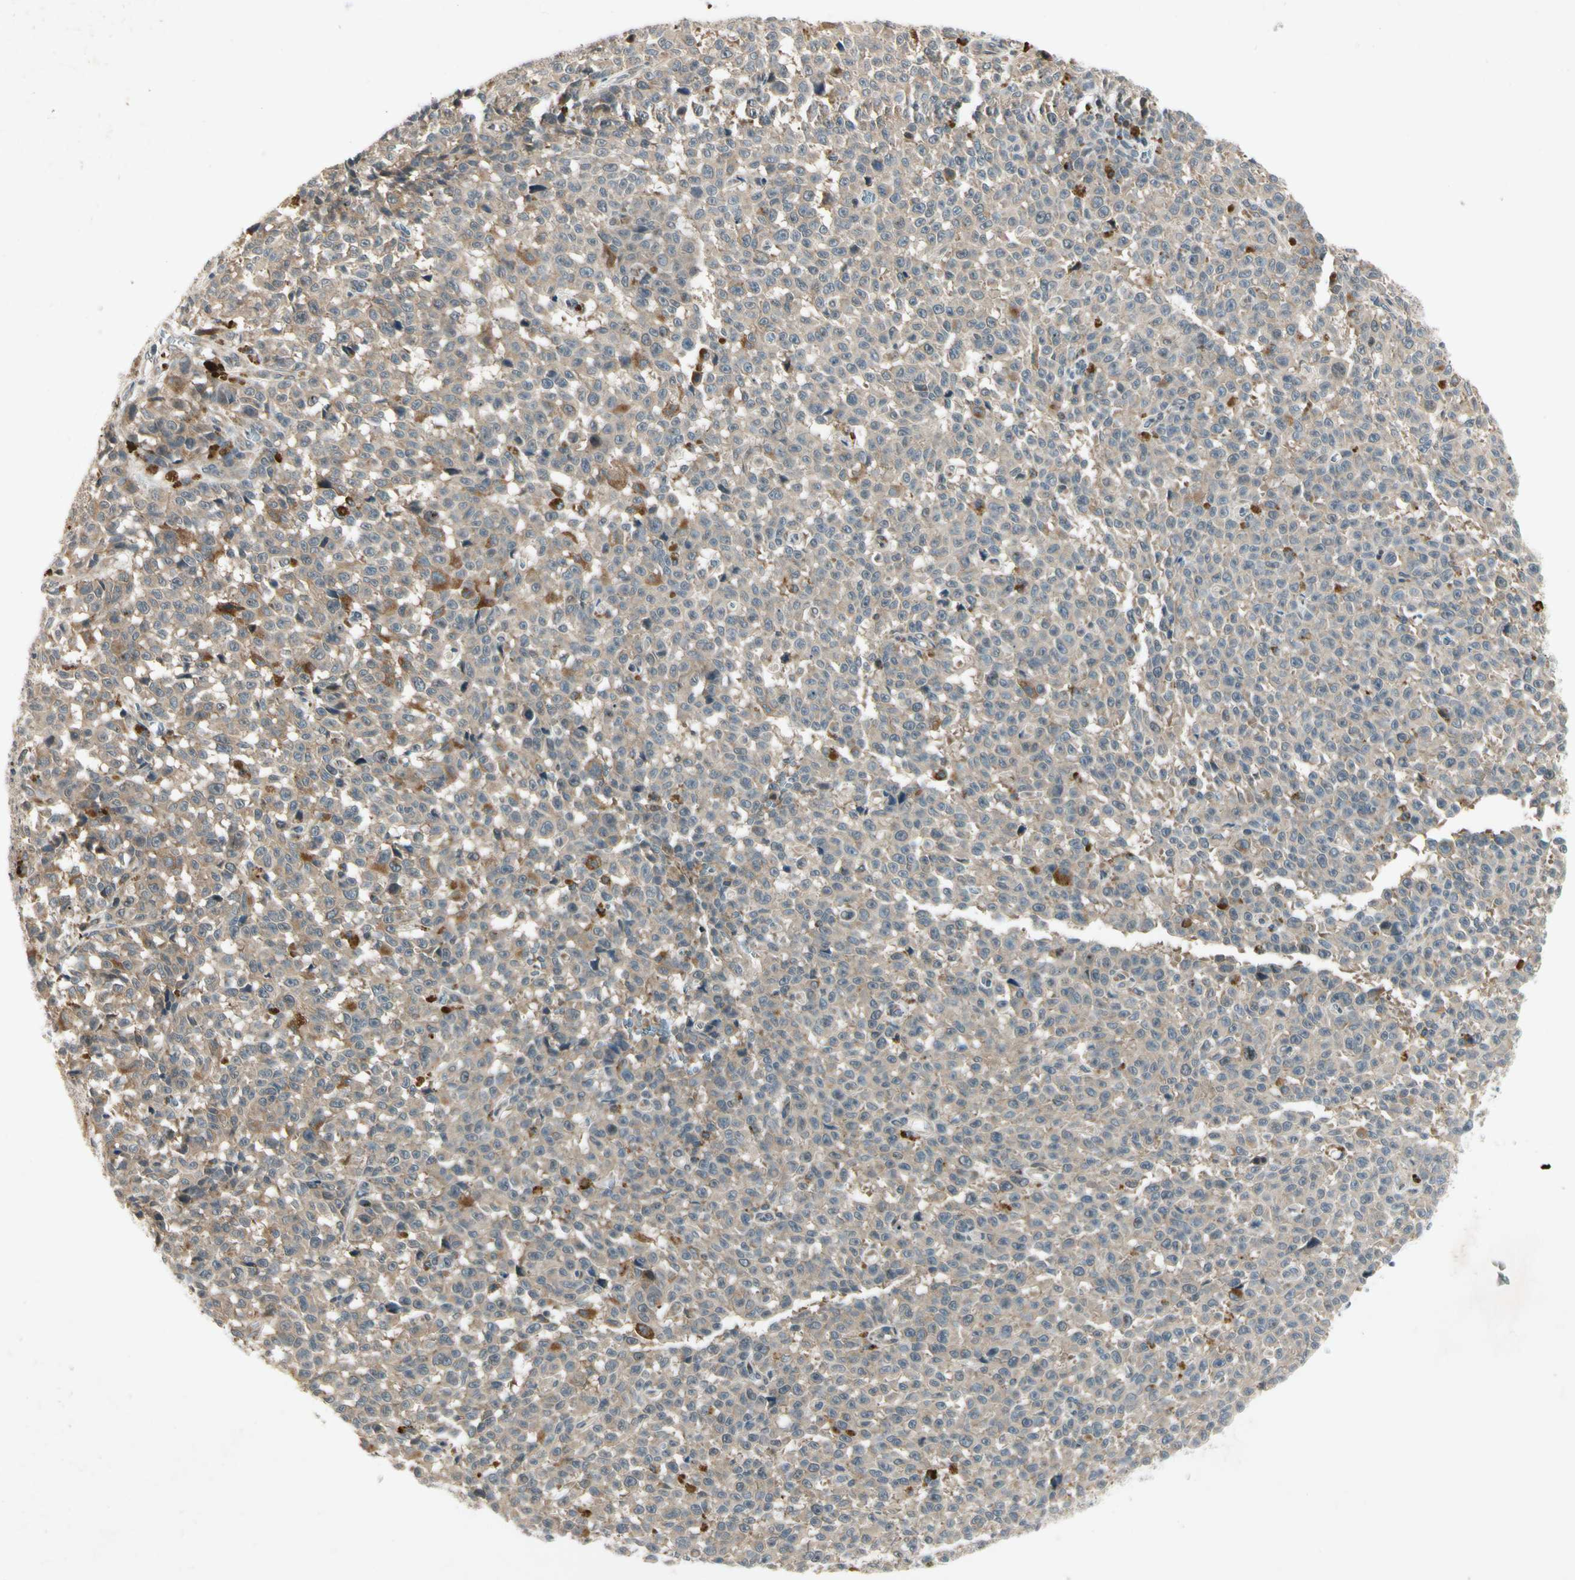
{"staining": {"intensity": "moderate", "quantity": ">75%", "location": "cytoplasmic/membranous"}, "tissue": "melanoma", "cell_type": "Tumor cells", "image_type": "cancer", "snomed": [{"axis": "morphology", "description": "Malignant melanoma, NOS"}, {"axis": "topography", "description": "Skin"}], "caption": "This image exhibits IHC staining of malignant melanoma, with medium moderate cytoplasmic/membranous expression in about >75% of tumor cells.", "gene": "RPS6KB2", "patient": {"sex": "female", "age": 82}}